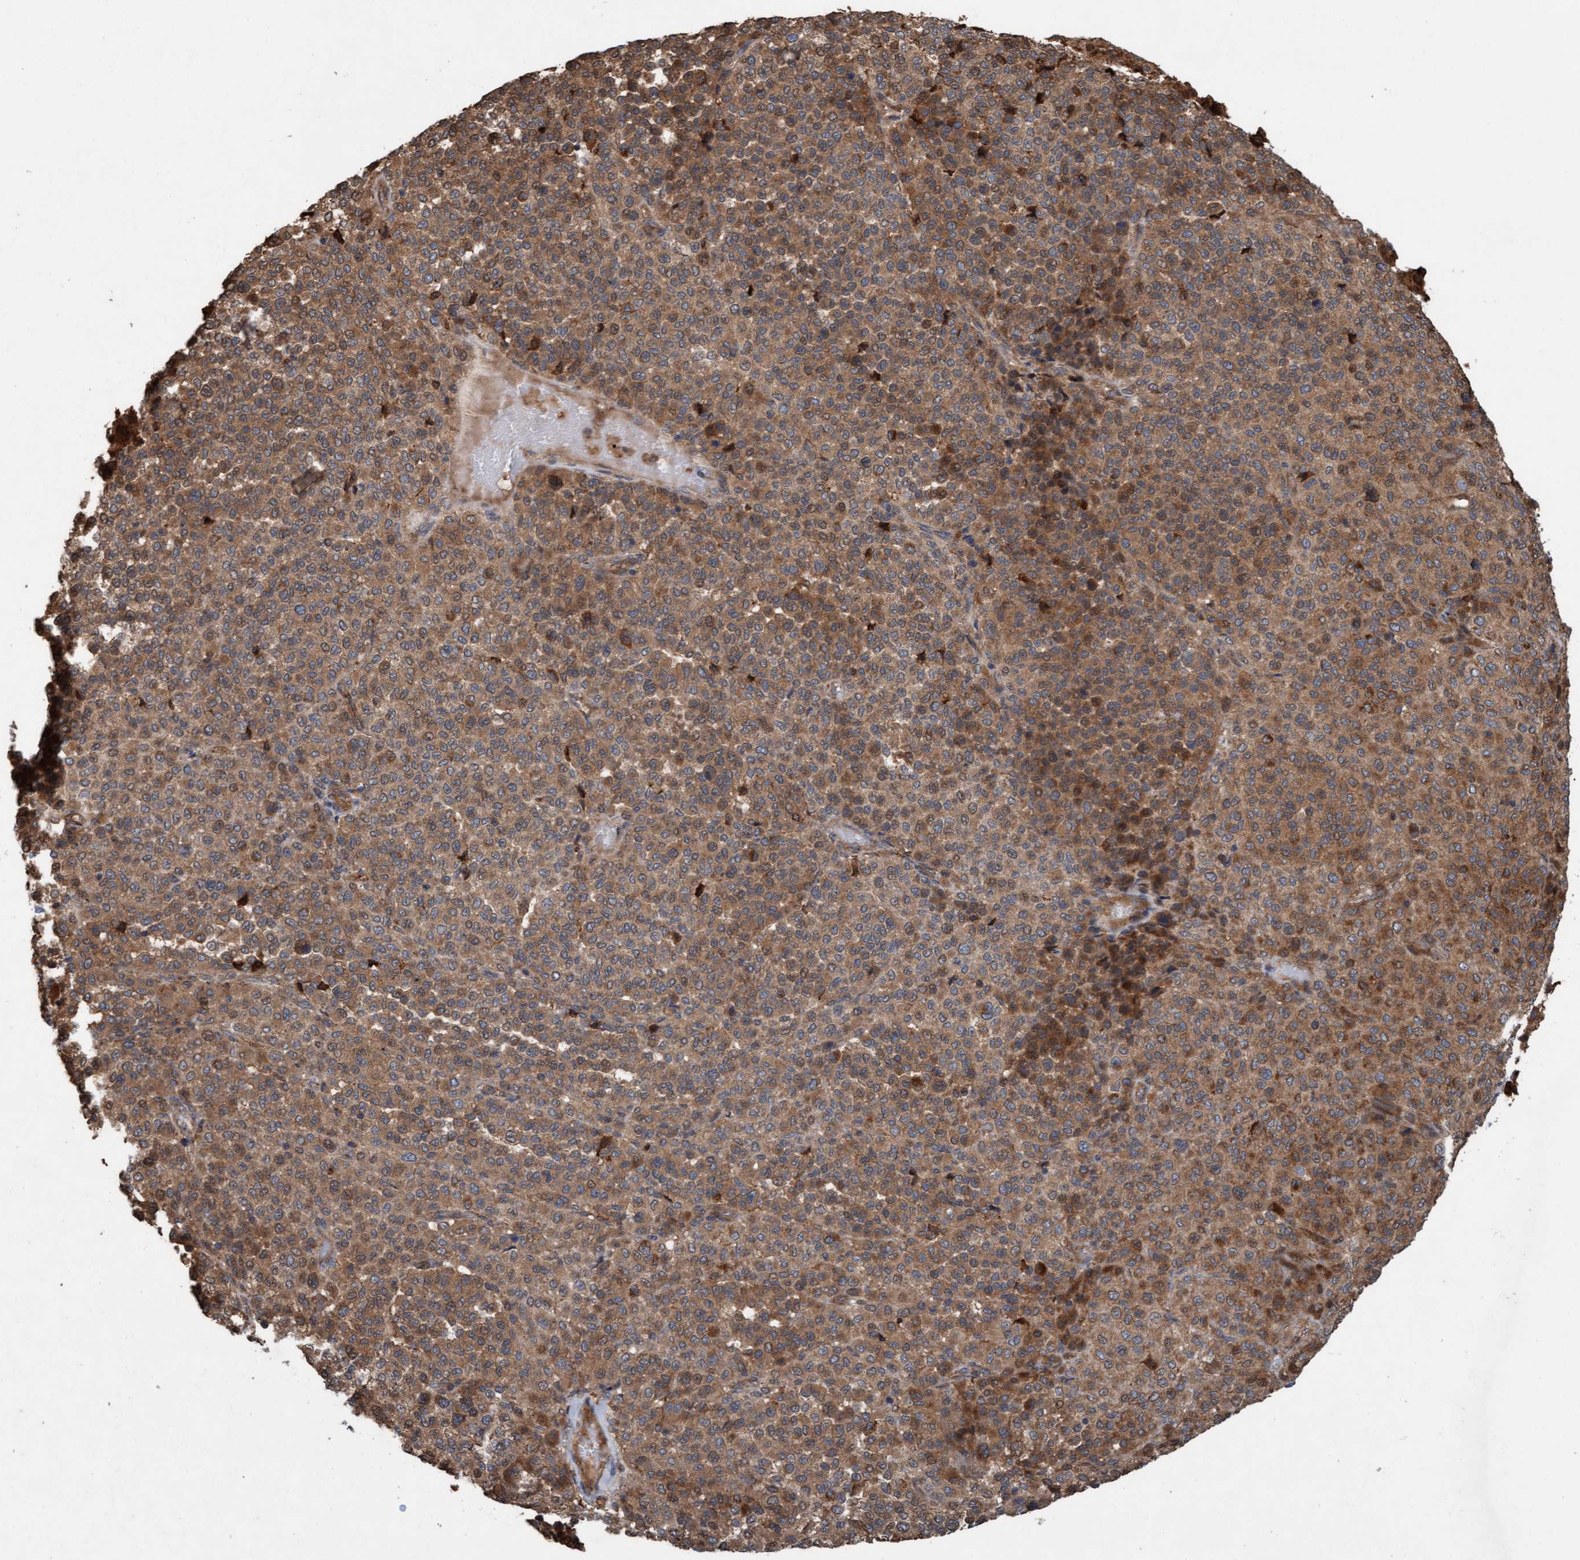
{"staining": {"intensity": "moderate", "quantity": ">75%", "location": "cytoplasmic/membranous"}, "tissue": "melanoma", "cell_type": "Tumor cells", "image_type": "cancer", "snomed": [{"axis": "morphology", "description": "Malignant melanoma, Metastatic site"}, {"axis": "topography", "description": "Pancreas"}], "caption": "Moderate cytoplasmic/membranous protein expression is identified in about >75% of tumor cells in malignant melanoma (metastatic site). The staining was performed using DAB (3,3'-diaminobenzidine), with brown indicating positive protein expression. Nuclei are stained blue with hematoxylin.", "gene": "ERAL1", "patient": {"sex": "female", "age": 30}}